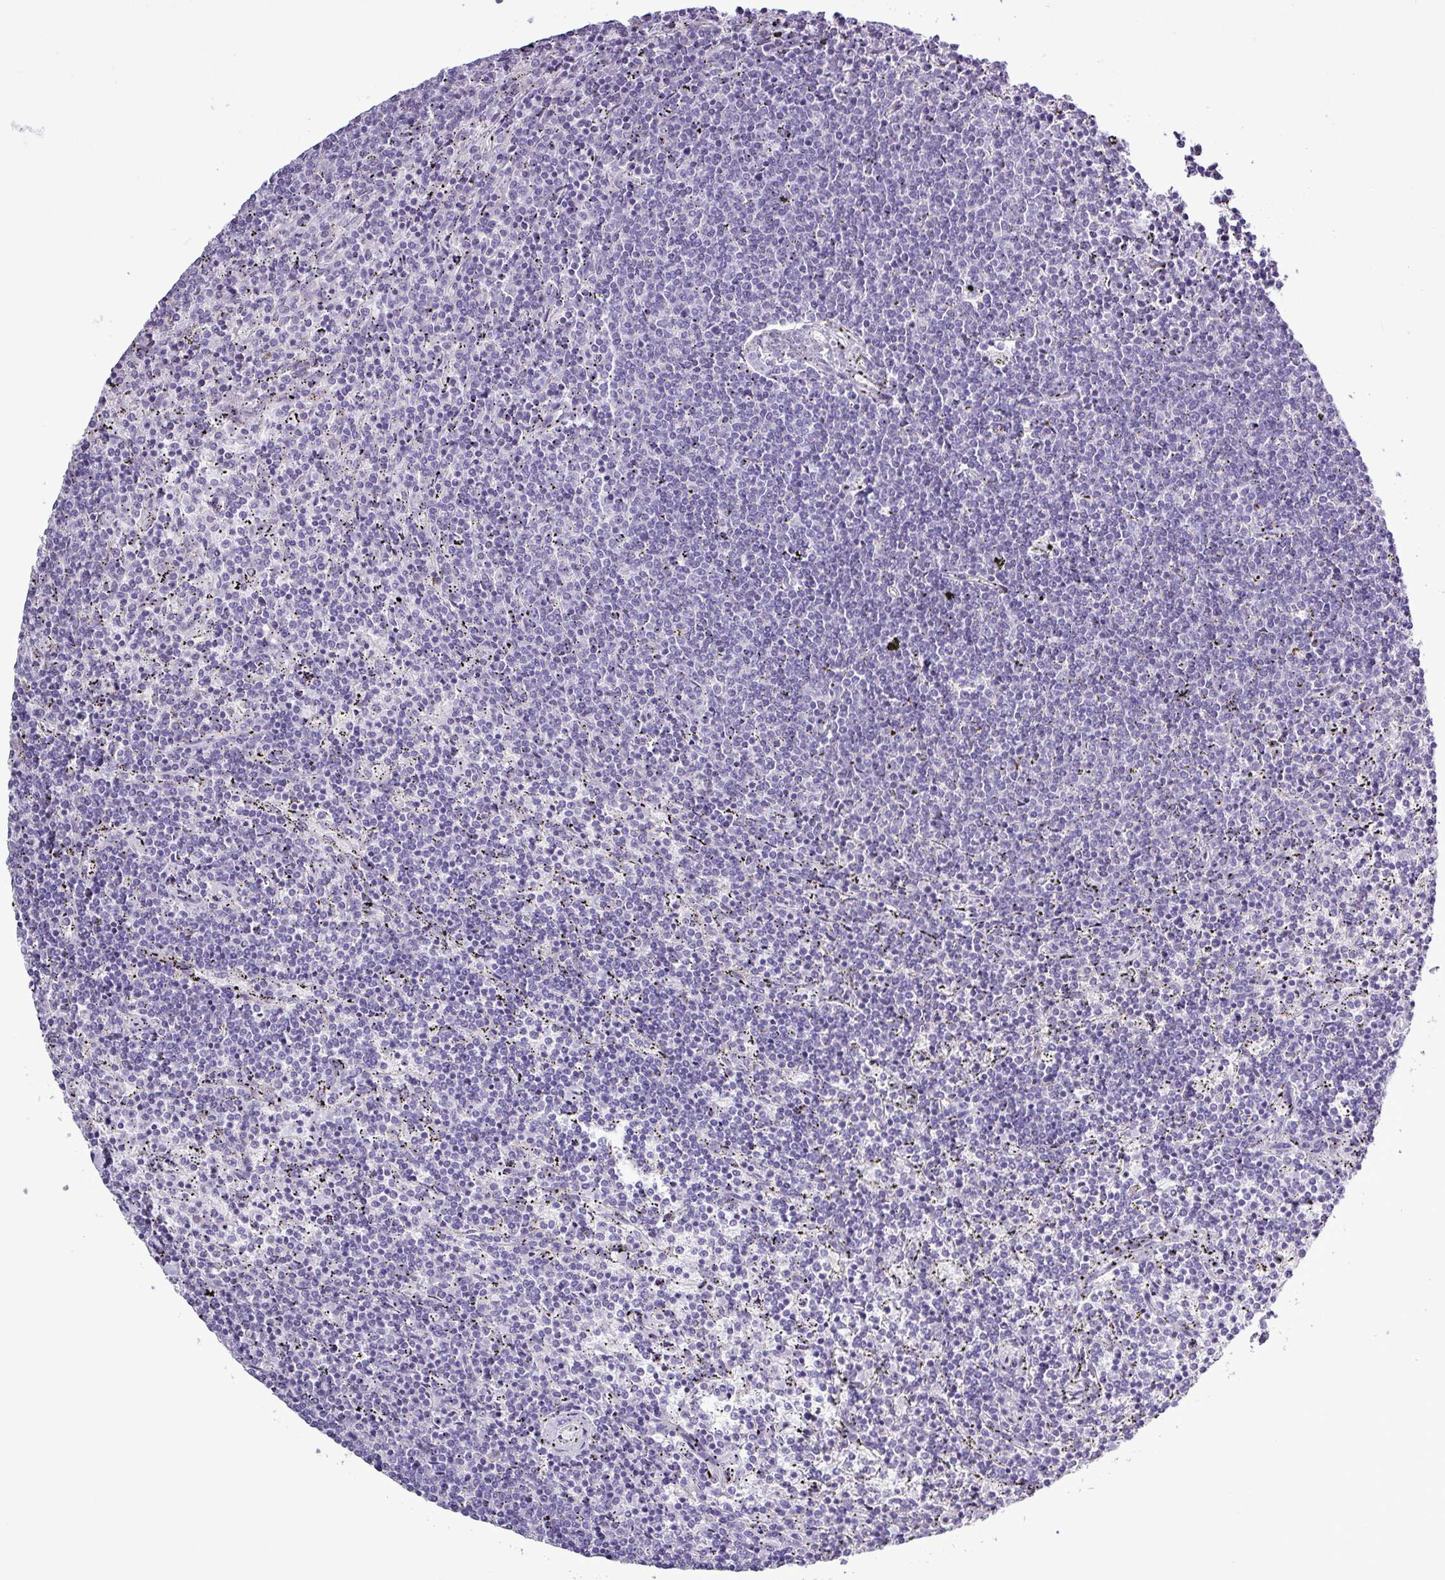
{"staining": {"intensity": "negative", "quantity": "none", "location": "none"}, "tissue": "lymphoma", "cell_type": "Tumor cells", "image_type": "cancer", "snomed": [{"axis": "morphology", "description": "Malignant lymphoma, non-Hodgkin's type, Low grade"}, {"axis": "topography", "description": "Spleen"}], "caption": "Immunohistochemistry (IHC) micrograph of neoplastic tissue: lymphoma stained with DAB (3,3'-diaminobenzidine) reveals no significant protein expression in tumor cells.", "gene": "ALDH3A1", "patient": {"sex": "female", "age": 50}}